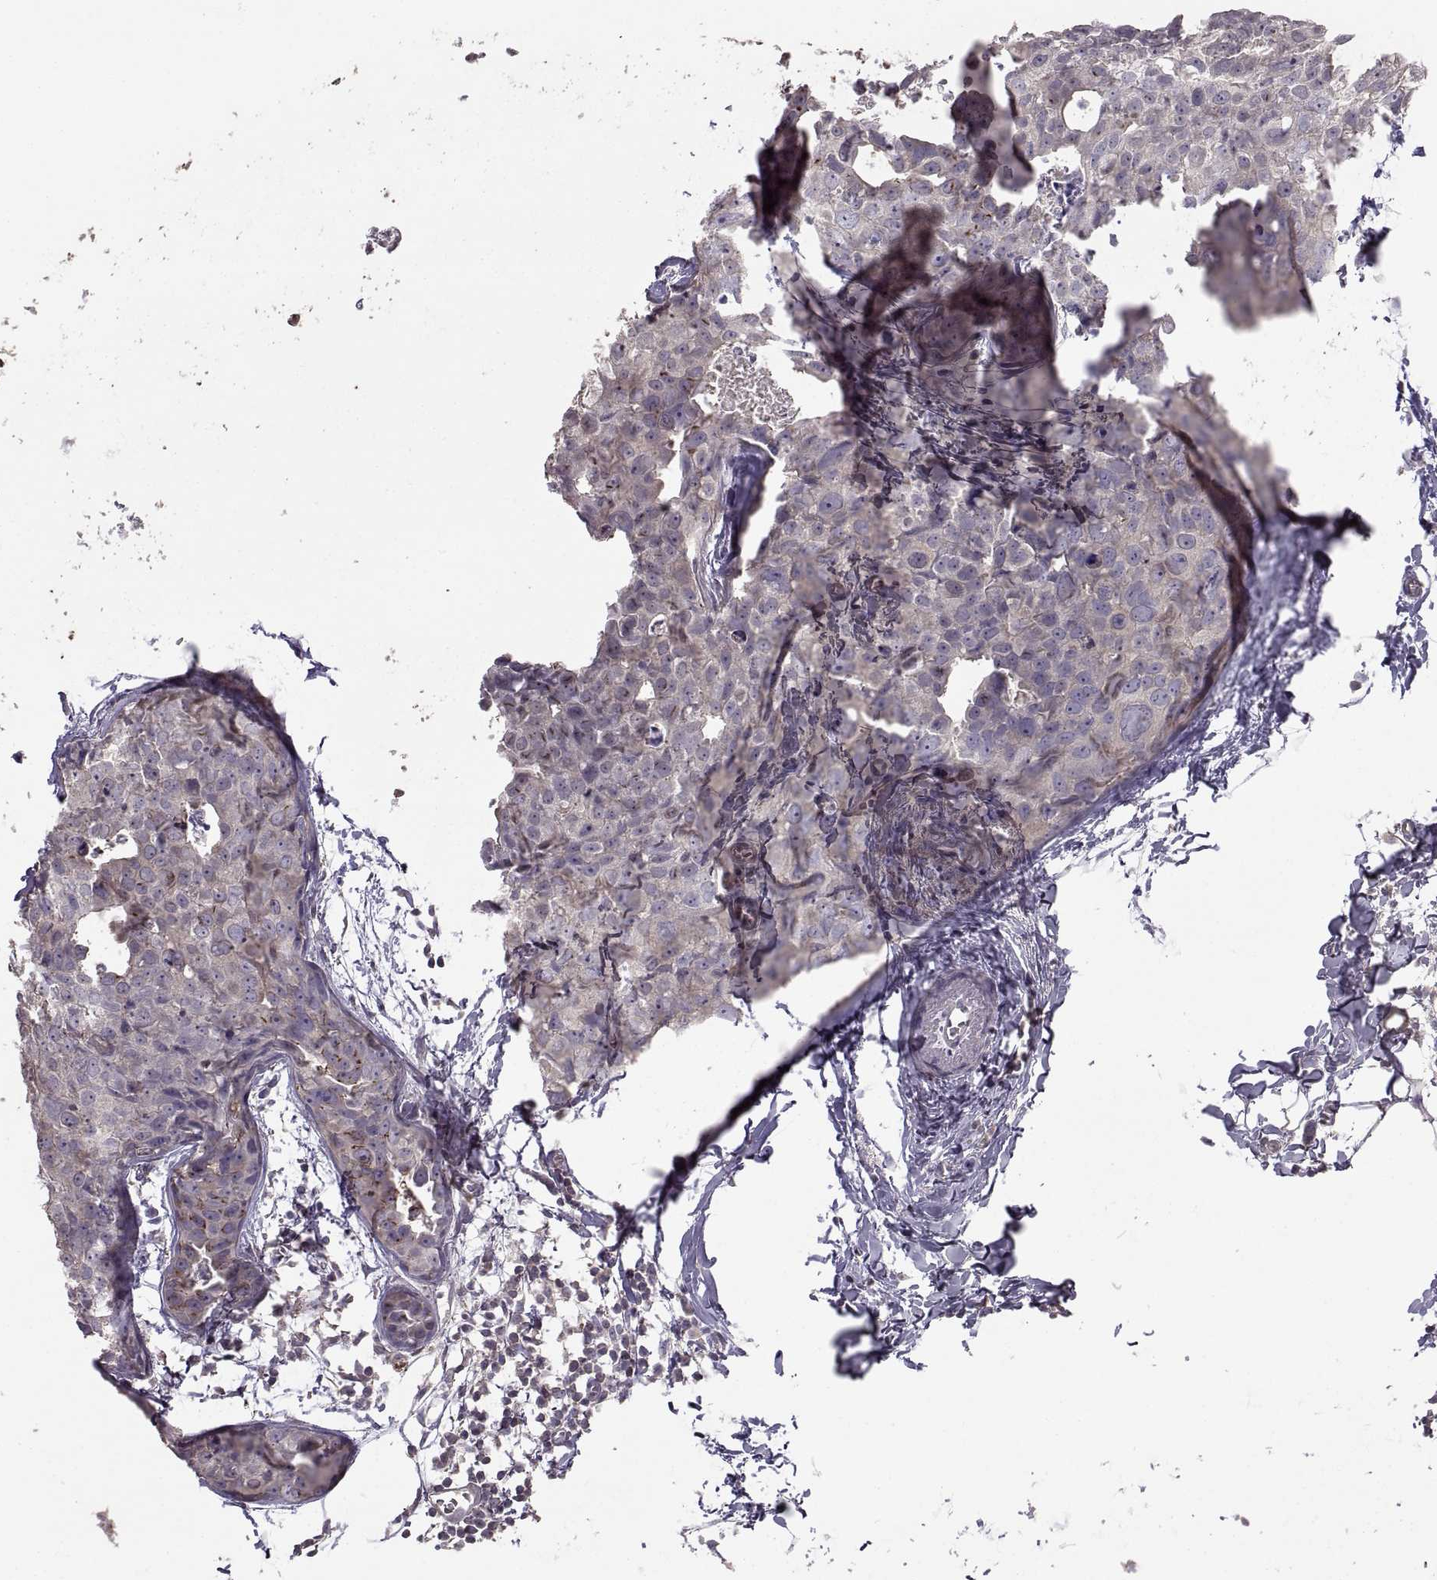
{"staining": {"intensity": "moderate", "quantity": "<25%", "location": "cytoplasmic/membranous"}, "tissue": "breast cancer", "cell_type": "Tumor cells", "image_type": "cancer", "snomed": [{"axis": "morphology", "description": "Duct carcinoma"}, {"axis": "topography", "description": "Breast"}], "caption": "Breast intraductal carcinoma stained for a protein (brown) shows moderate cytoplasmic/membranous positive expression in about <25% of tumor cells.", "gene": "NMNAT2", "patient": {"sex": "female", "age": 38}}